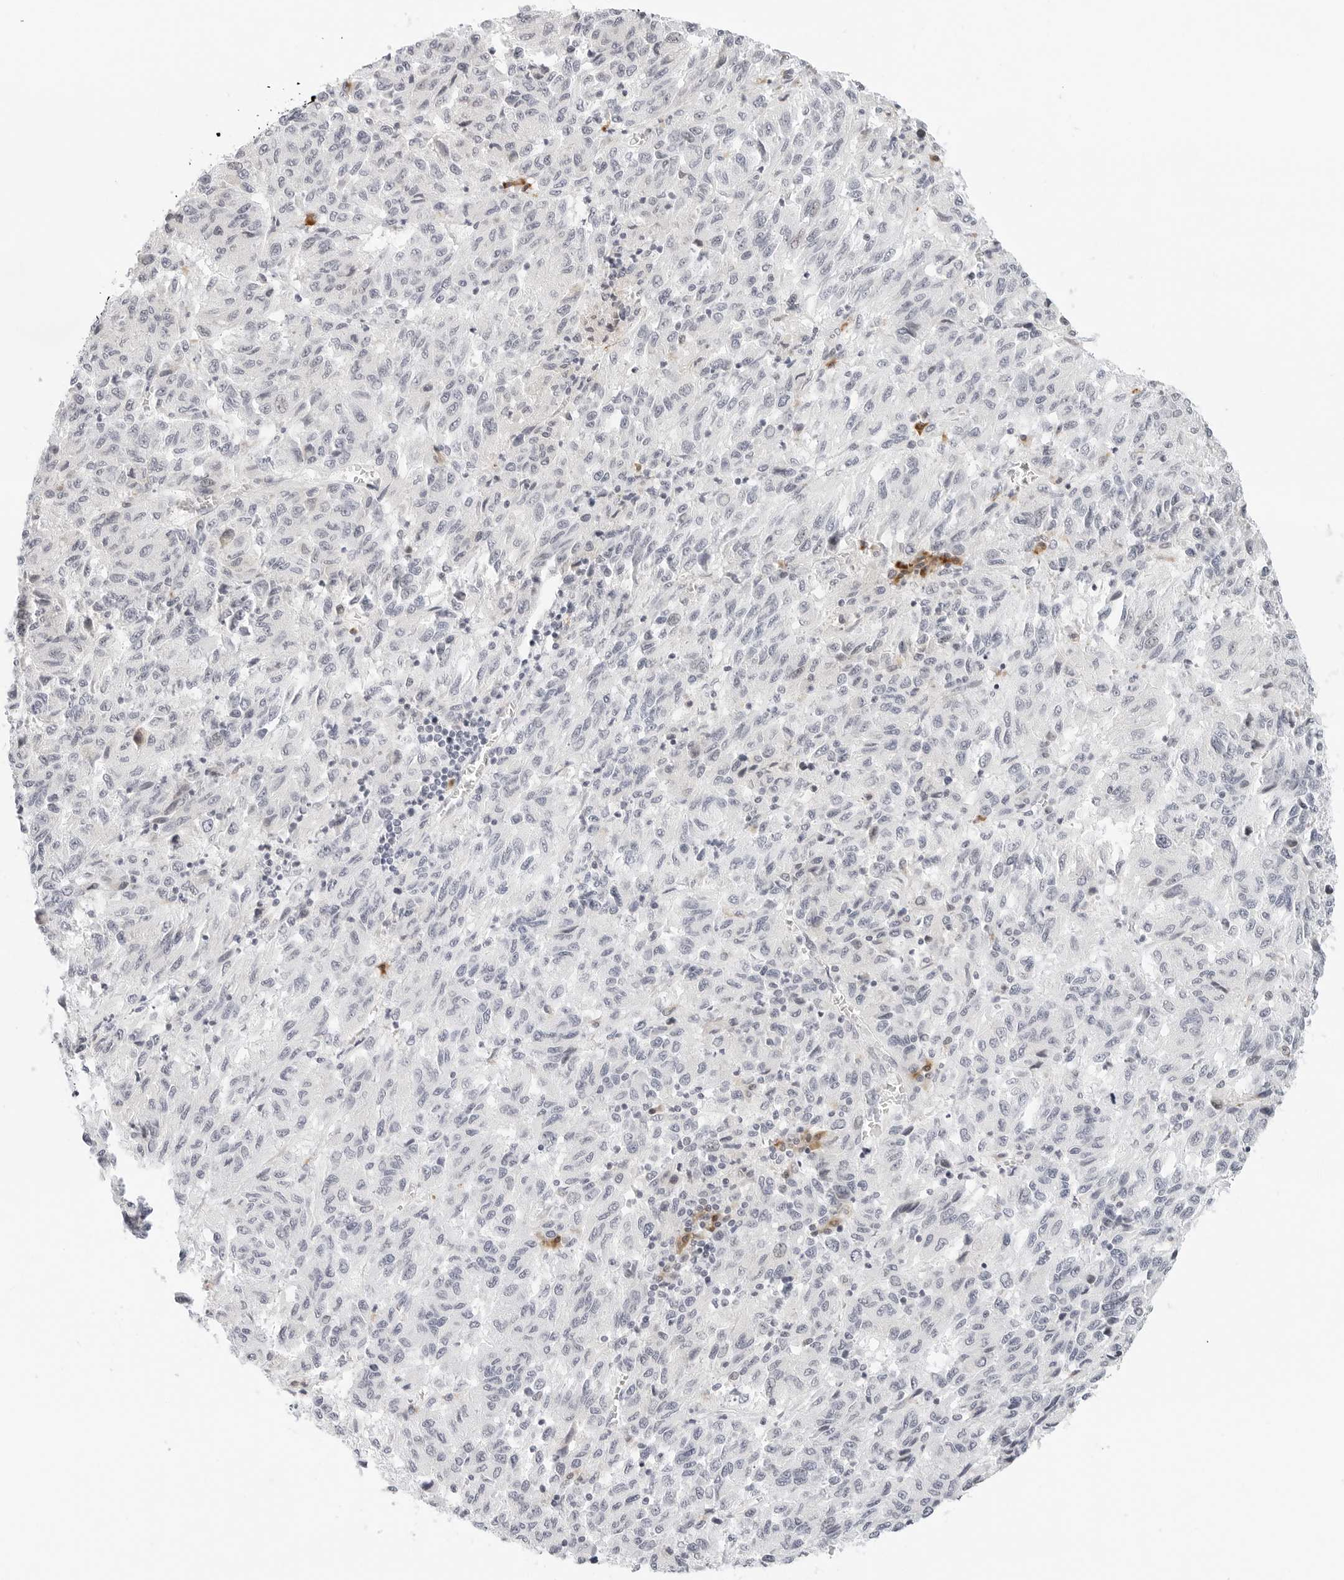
{"staining": {"intensity": "negative", "quantity": "none", "location": "none"}, "tissue": "melanoma", "cell_type": "Tumor cells", "image_type": "cancer", "snomed": [{"axis": "morphology", "description": "Malignant melanoma, Metastatic site"}, {"axis": "topography", "description": "Lung"}], "caption": "This is a image of immunohistochemistry staining of melanoma, which shows no positivity in tumor cells. (DAB (3,3'-diaminobenzidine) IHC visualized using brightfield microscopy, high magnification).", "gene": "PARP10", "patient": {"sex": "male", "age": 64}}